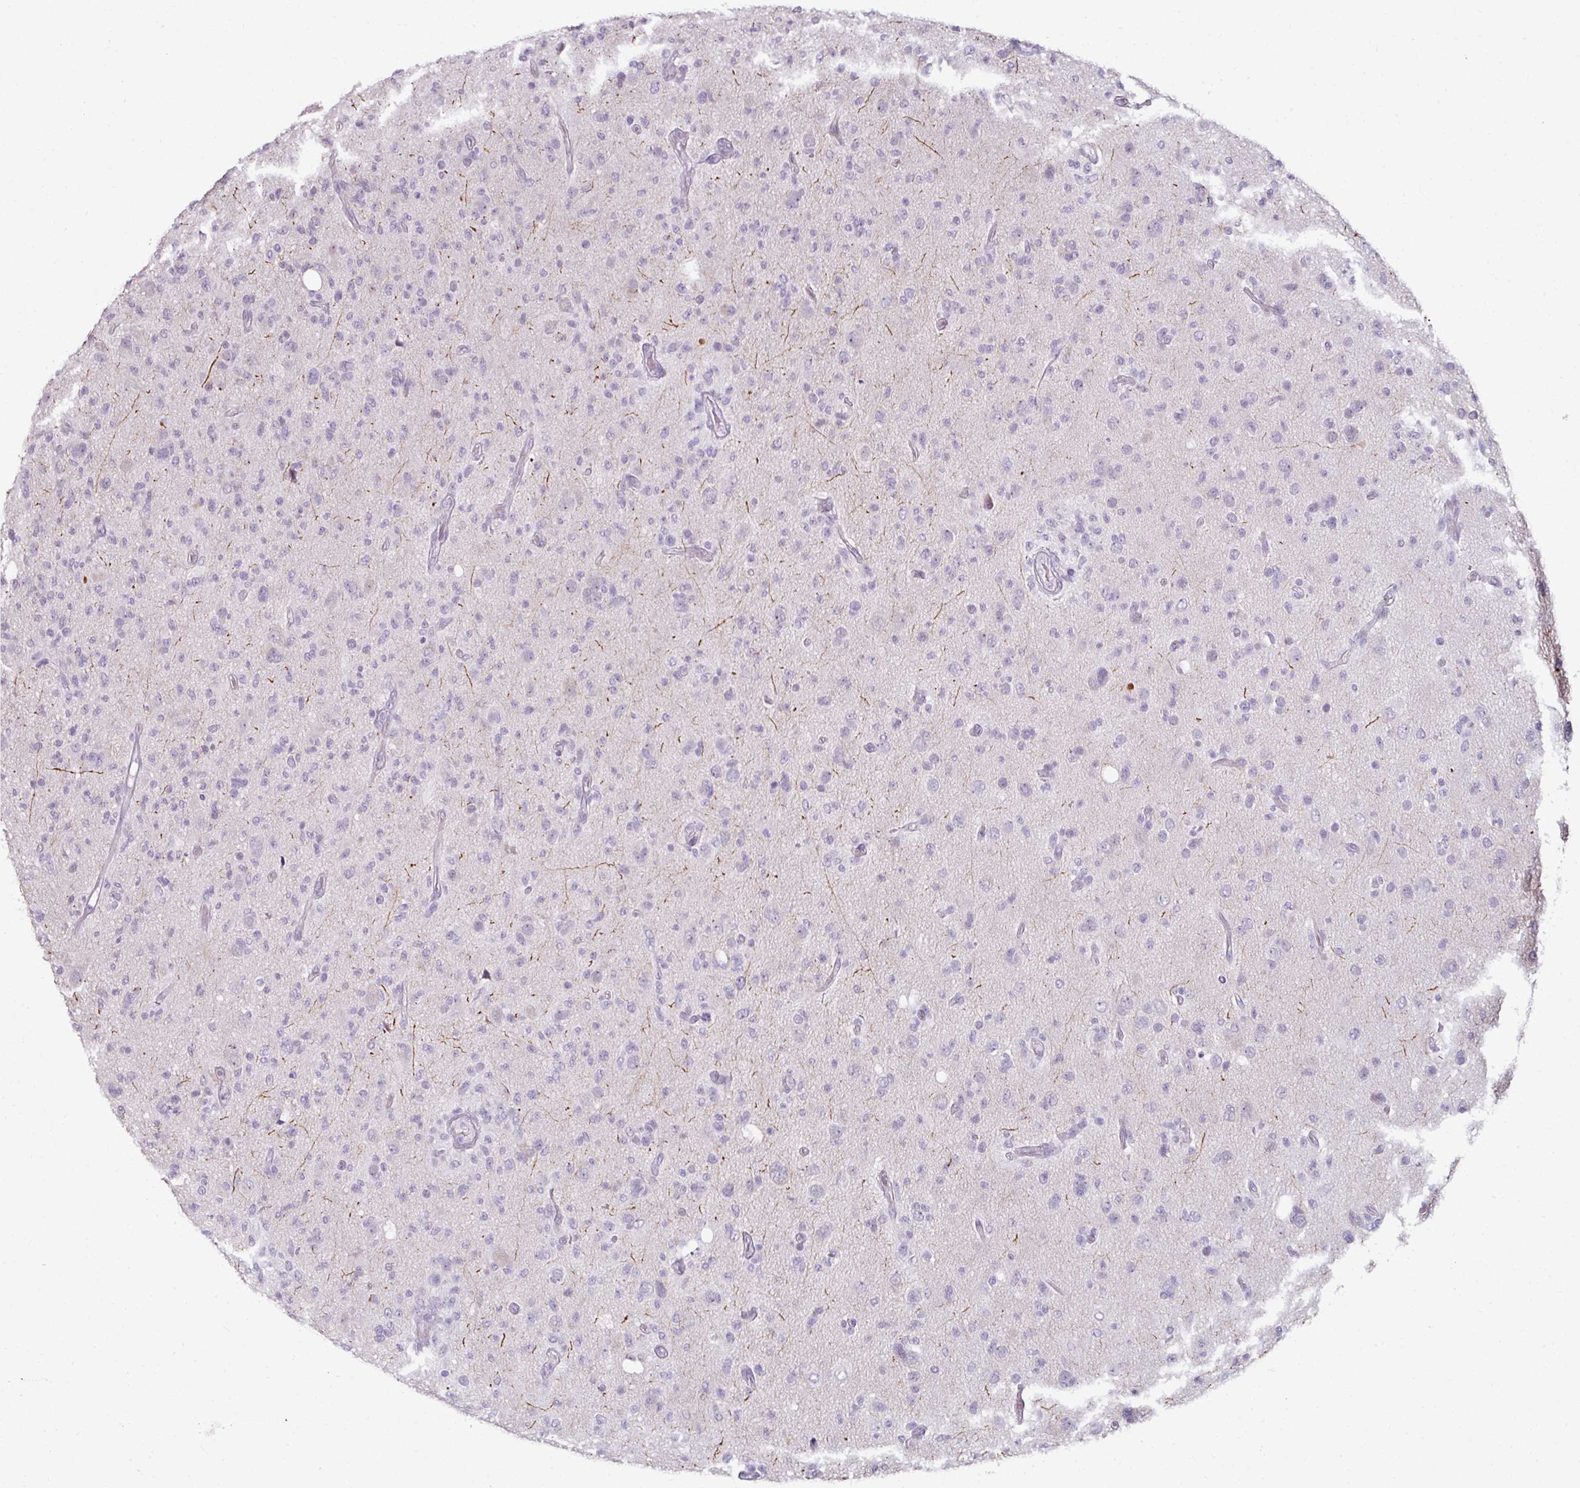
{"staining": {"intensity": "negative", "quantity": "none", "location": "none"}, "tissue": "glioma", "cell_type": "Tumor cells", "image_type": "cancer", "snomed": [{"axis": "morphology", "description": "Glioma, malignant, High grade"}, {"axis": "topography", "description": "Brain"}], "caption": "Tumor cells show no significant positivity in glioma.", "gene": "FHAD1", "patient": {"sex": "female", "age": 67}}